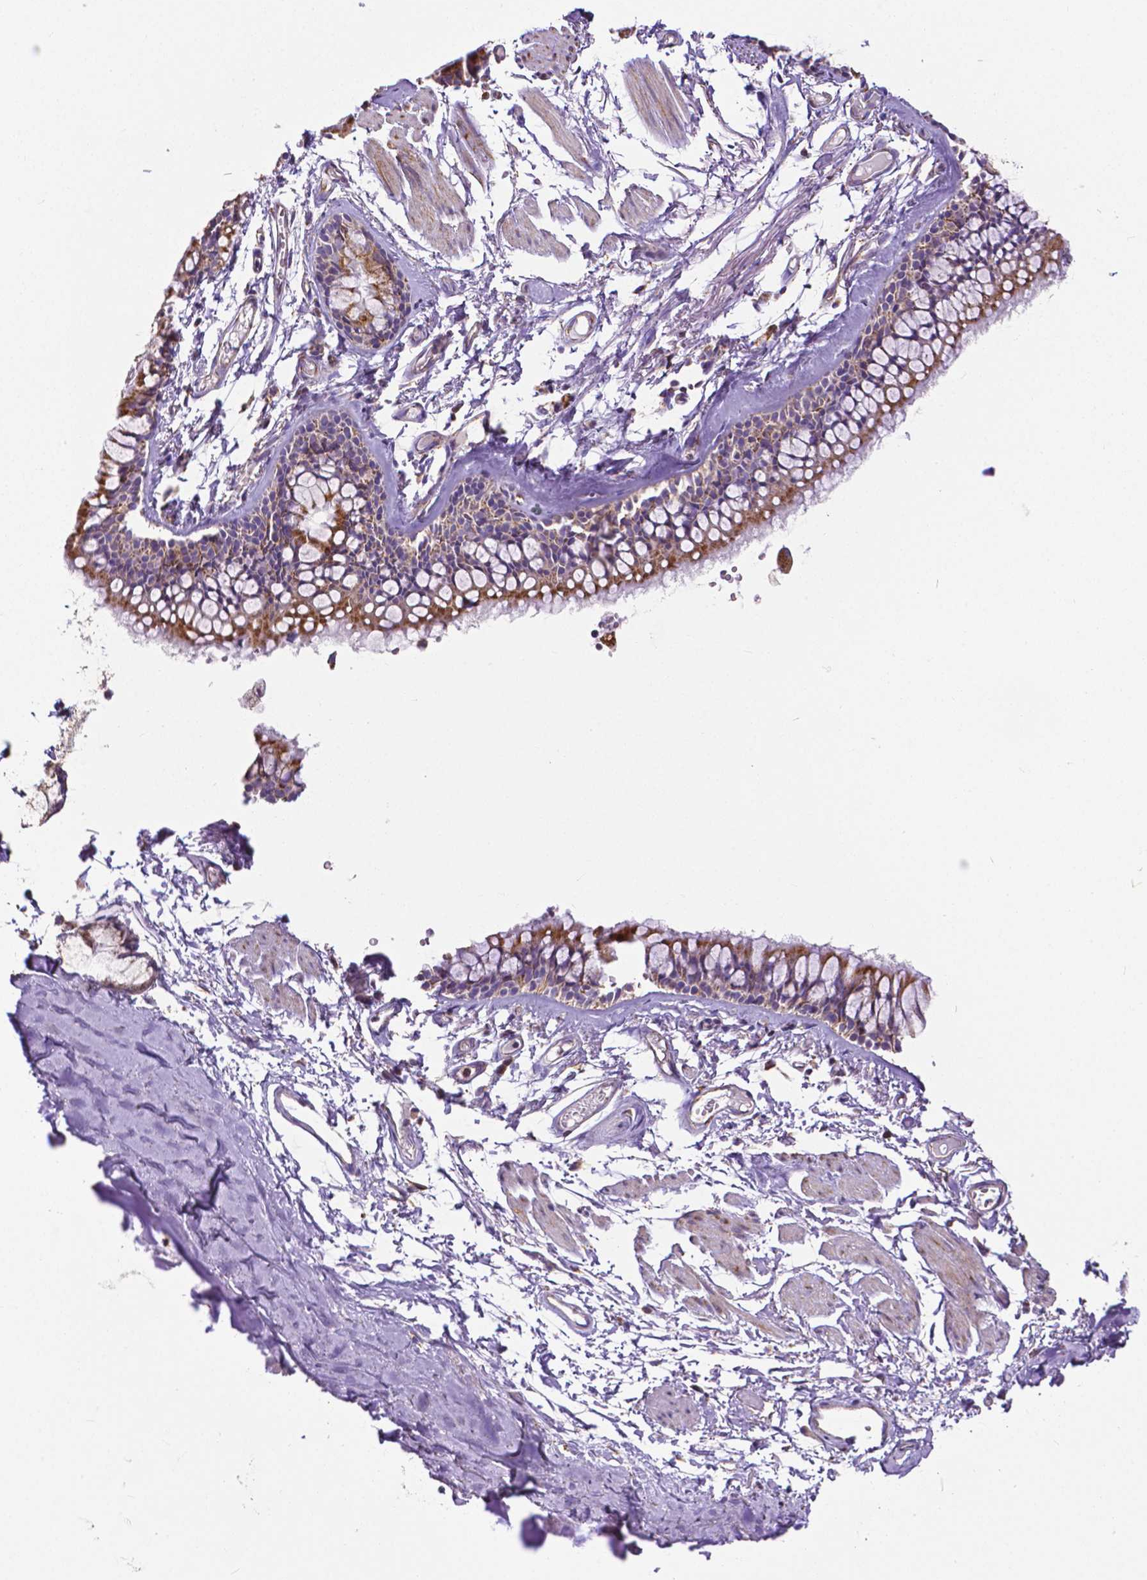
{"staining": {"intensity": "moderate", "quantity": "<25%", "location": "cytoplasmic/membranous"}, "tissue": "soft tissue", "cell_type": "Chondrocytes", "image_type": "normal", "snomed": [{"axis": "morphology", "description": "Normal tissue, NOS"}, {"axis": "topography", "description": "Cartilage tissue"}, {"axis": "topography", "description": "Bronchus"}], "caption": "A brown stain shows moderate cytoplasmic/membranous positivity of a protein in chondrocytes of unremarkable soft tissue.", "gene": "MACC1", "patient": {"sex": "female", "age": 79}}